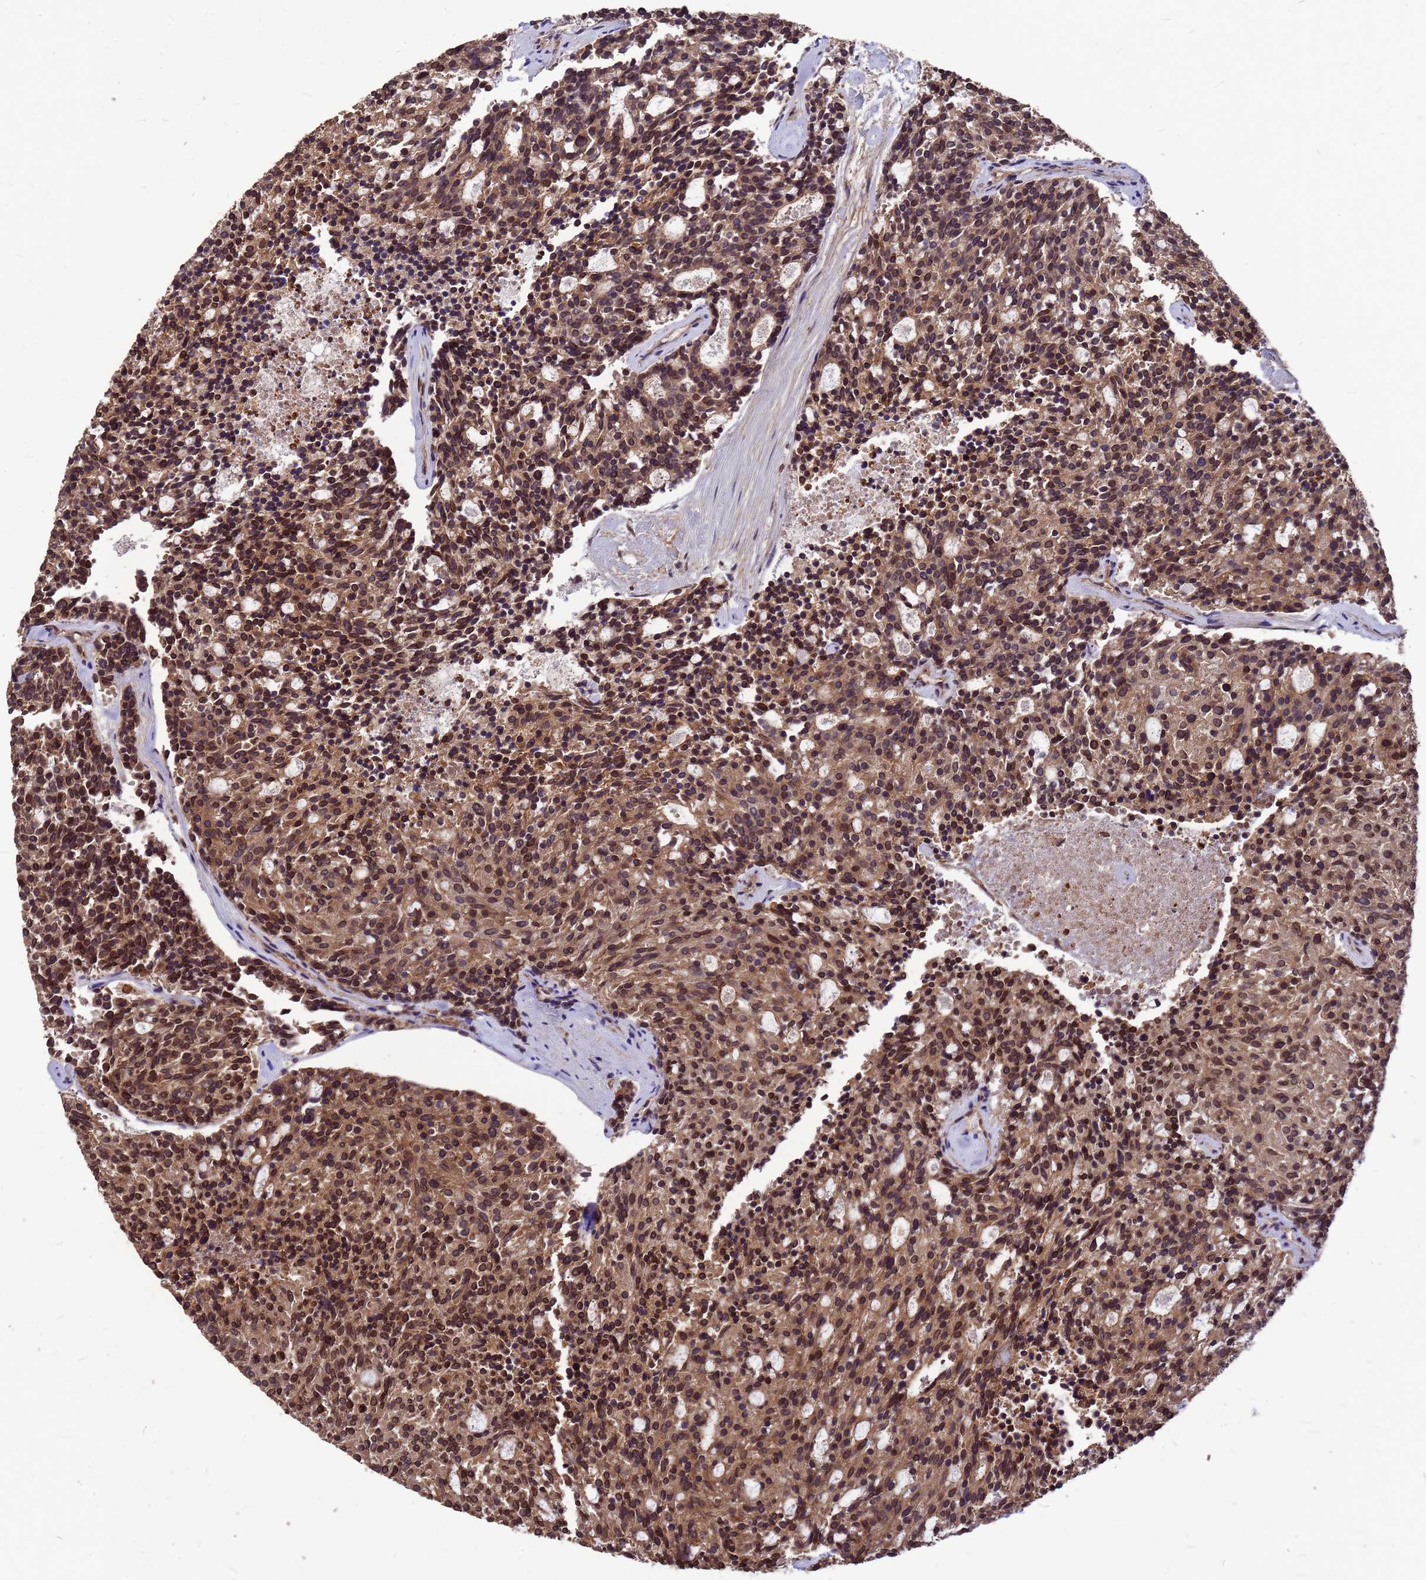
{"staining": {"intensity": "moderate", "quantity": ">75%", "location": "cytoplasmic/membranous,nuclear"}, "tissue": "carcinoid", "cell_type": "Tumor cells", "image_type": "cancer", "snomed": [{"axis": "morphology", "description": "Carcinoid, malignant, NOS"}, {"axis": "topography", "description": "Pancreas"}], "caption": "Immunohistochemical staining of malignant carcinoid shows medium levels of moderate cytoplasmic/membranous and nuclear protein positivity in about >75% of tumor cells. (IHC, brightfield microscopy, high magnification).", "gene": "C1orf35", "patient": {"sex": "female", "age": 54}}